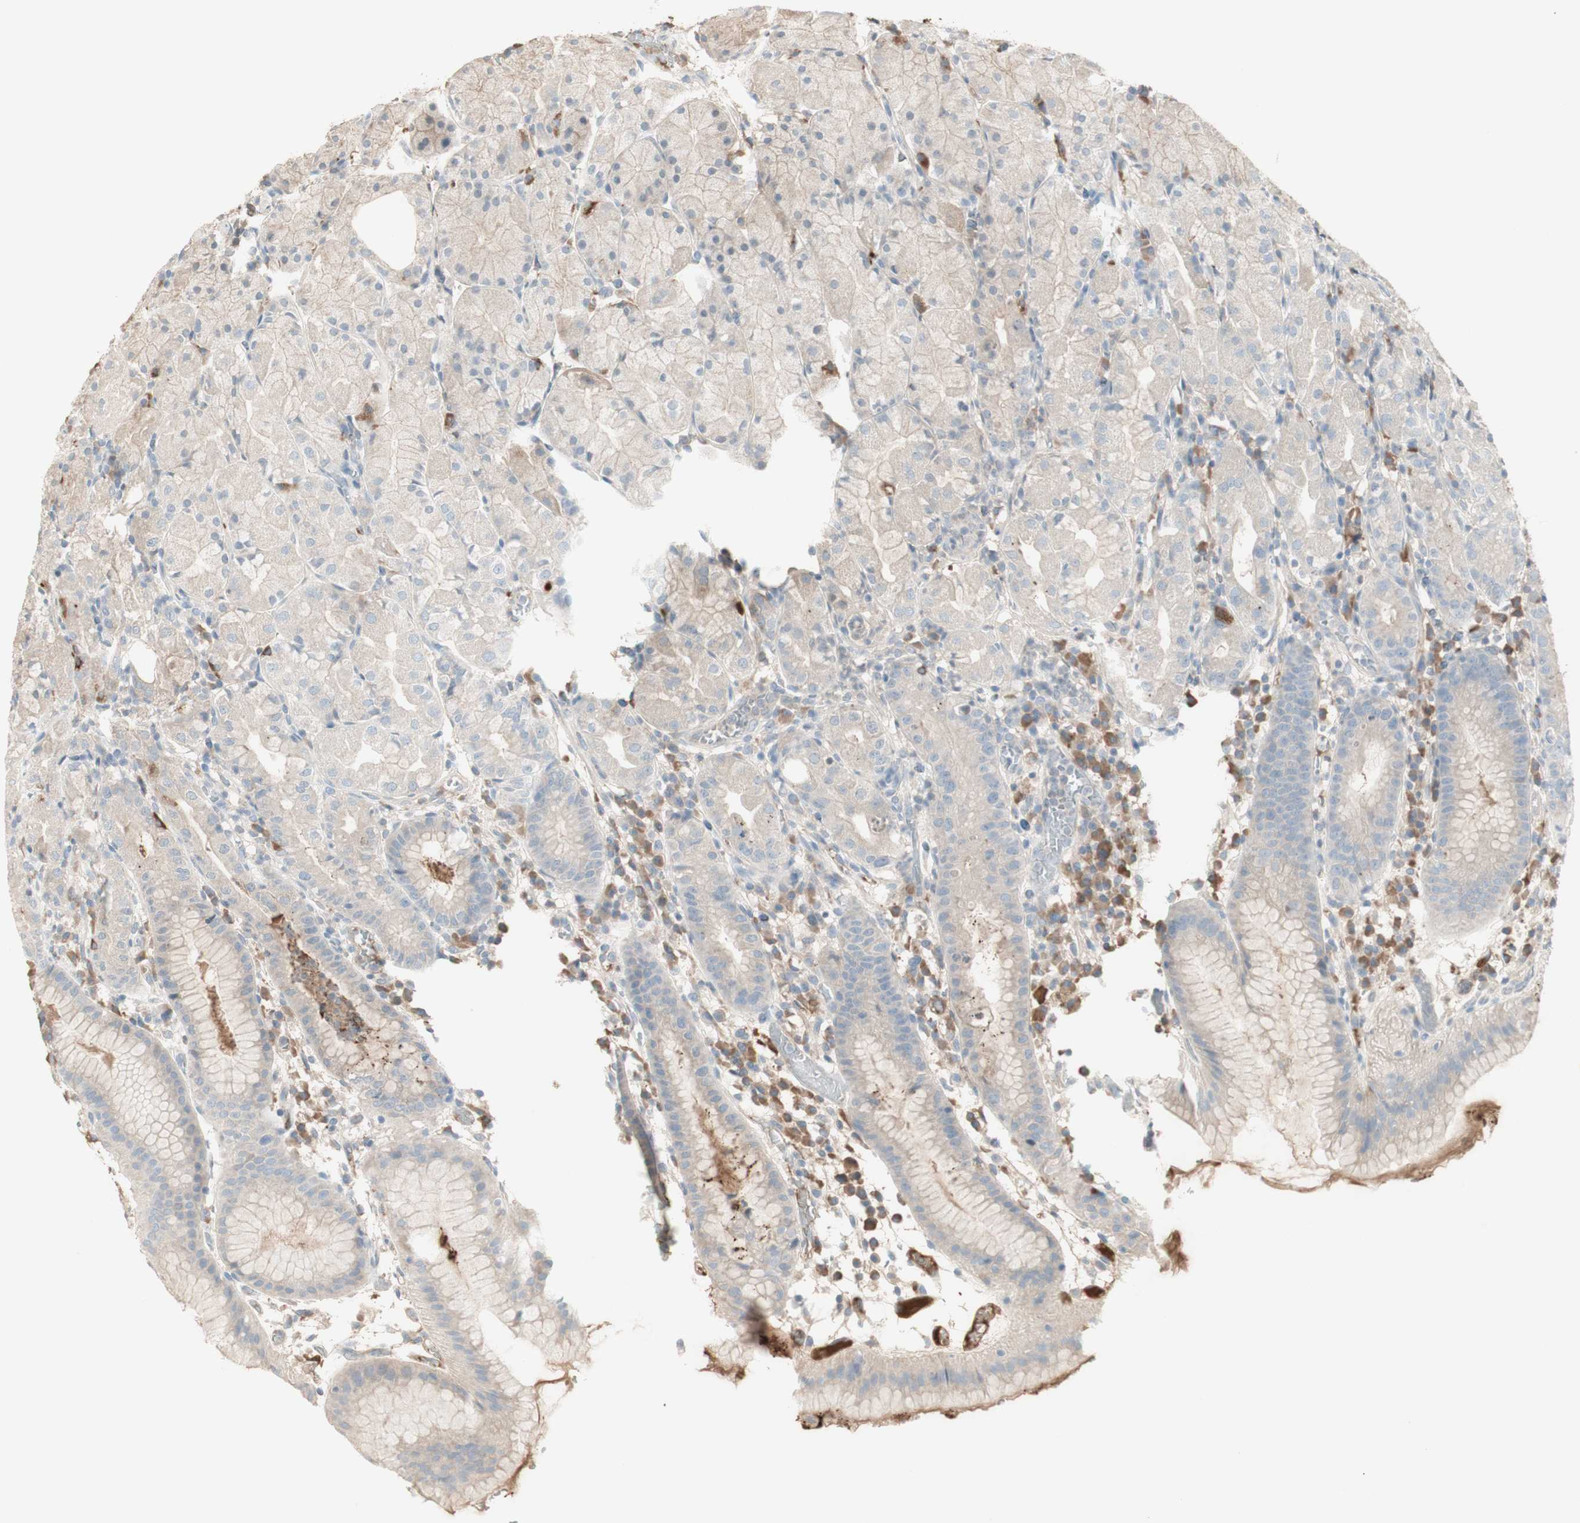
{"staining": {"intensity": "weak", "quantity": ">75%", "location": "cytoplasmic/membranous"}, "tissue": "stomach", "cell_type": "Glandular cells", "image_type": "normal", "snomed": [{"axis": "morphology", "description": "Normal tissue, NOS"}, {"axis": "topography", "description": "Stomach"}, {"axis": "topography", "description": "Stomach, lower"}], "caption": "Glandular cells demonstrate low levels of weak cytoplasmic/membranous staining in approximately >75% of cells in benign human stomach. Immunohistochemistry stains the protein in brown and the nuclei are stained blue.", "gene": "IFNG", "patient": {"sex": "female", "age": 75}}